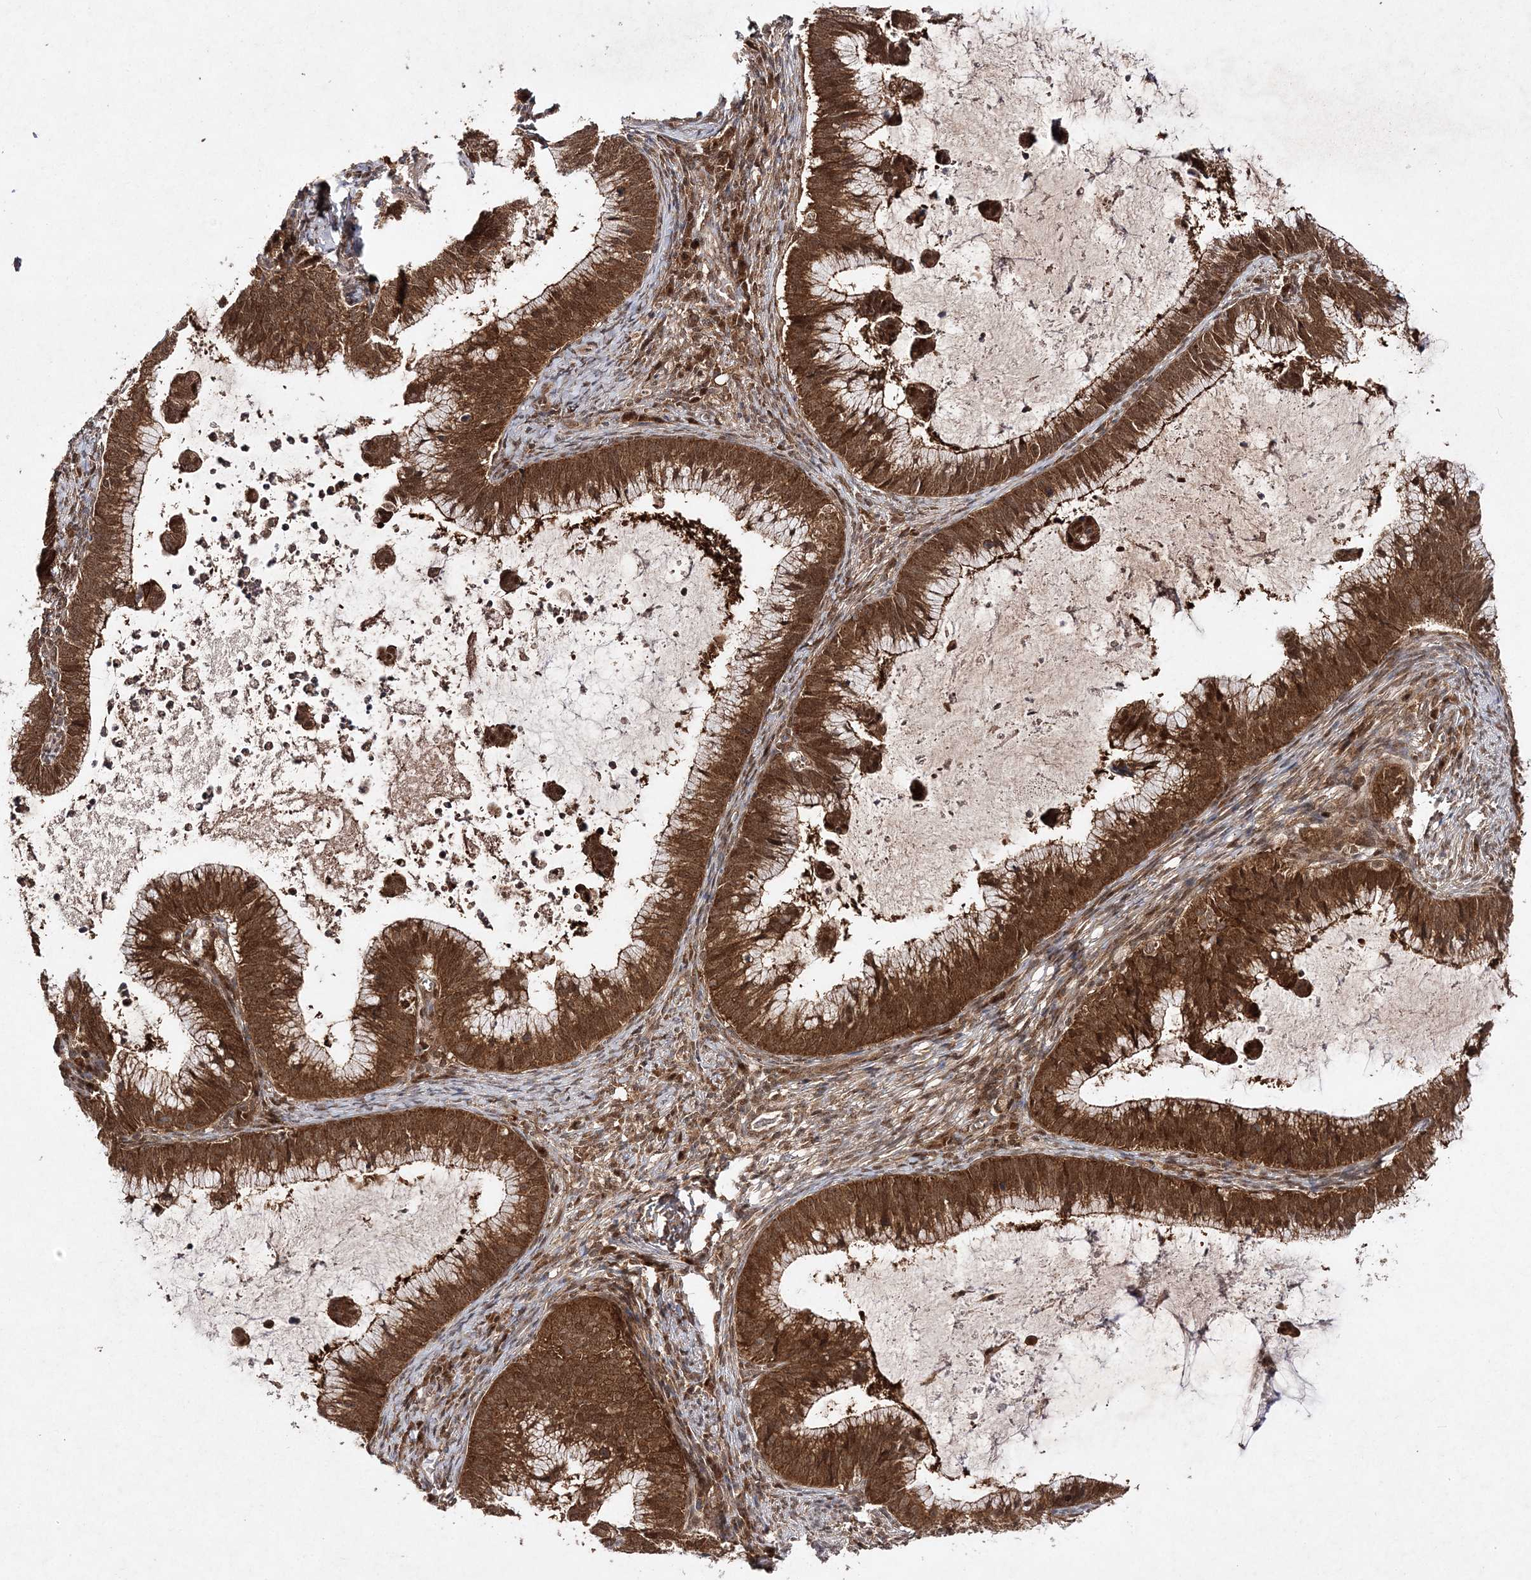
{"staining": {"intensity": "strong", "quantity": ">75%", "location": "cytoplasmic/membranous,nuclear"}, "tissue": "cervical cancer", "cell_type": "Tumor cells", "image_type": "cancer", "snomed": [{"axis": "morphology", "description": "Adenocarcinoma, NOS"}, {"axis": "topography", "description": "Cervix"}], "caption": "IHC micrograph of neoplastic tissue: human adenocarcinoma (cervical) stained using immunohistochemistry reveals high levels of strong protein expression localized specifically in the cytoplasmic/membranous and nuclear of tumor cells, appearing as a cytoplasmic/membranous and nuclear brown color.", "gene": "NIF3L1", "patient": {"sex": "female", "age": 36}}